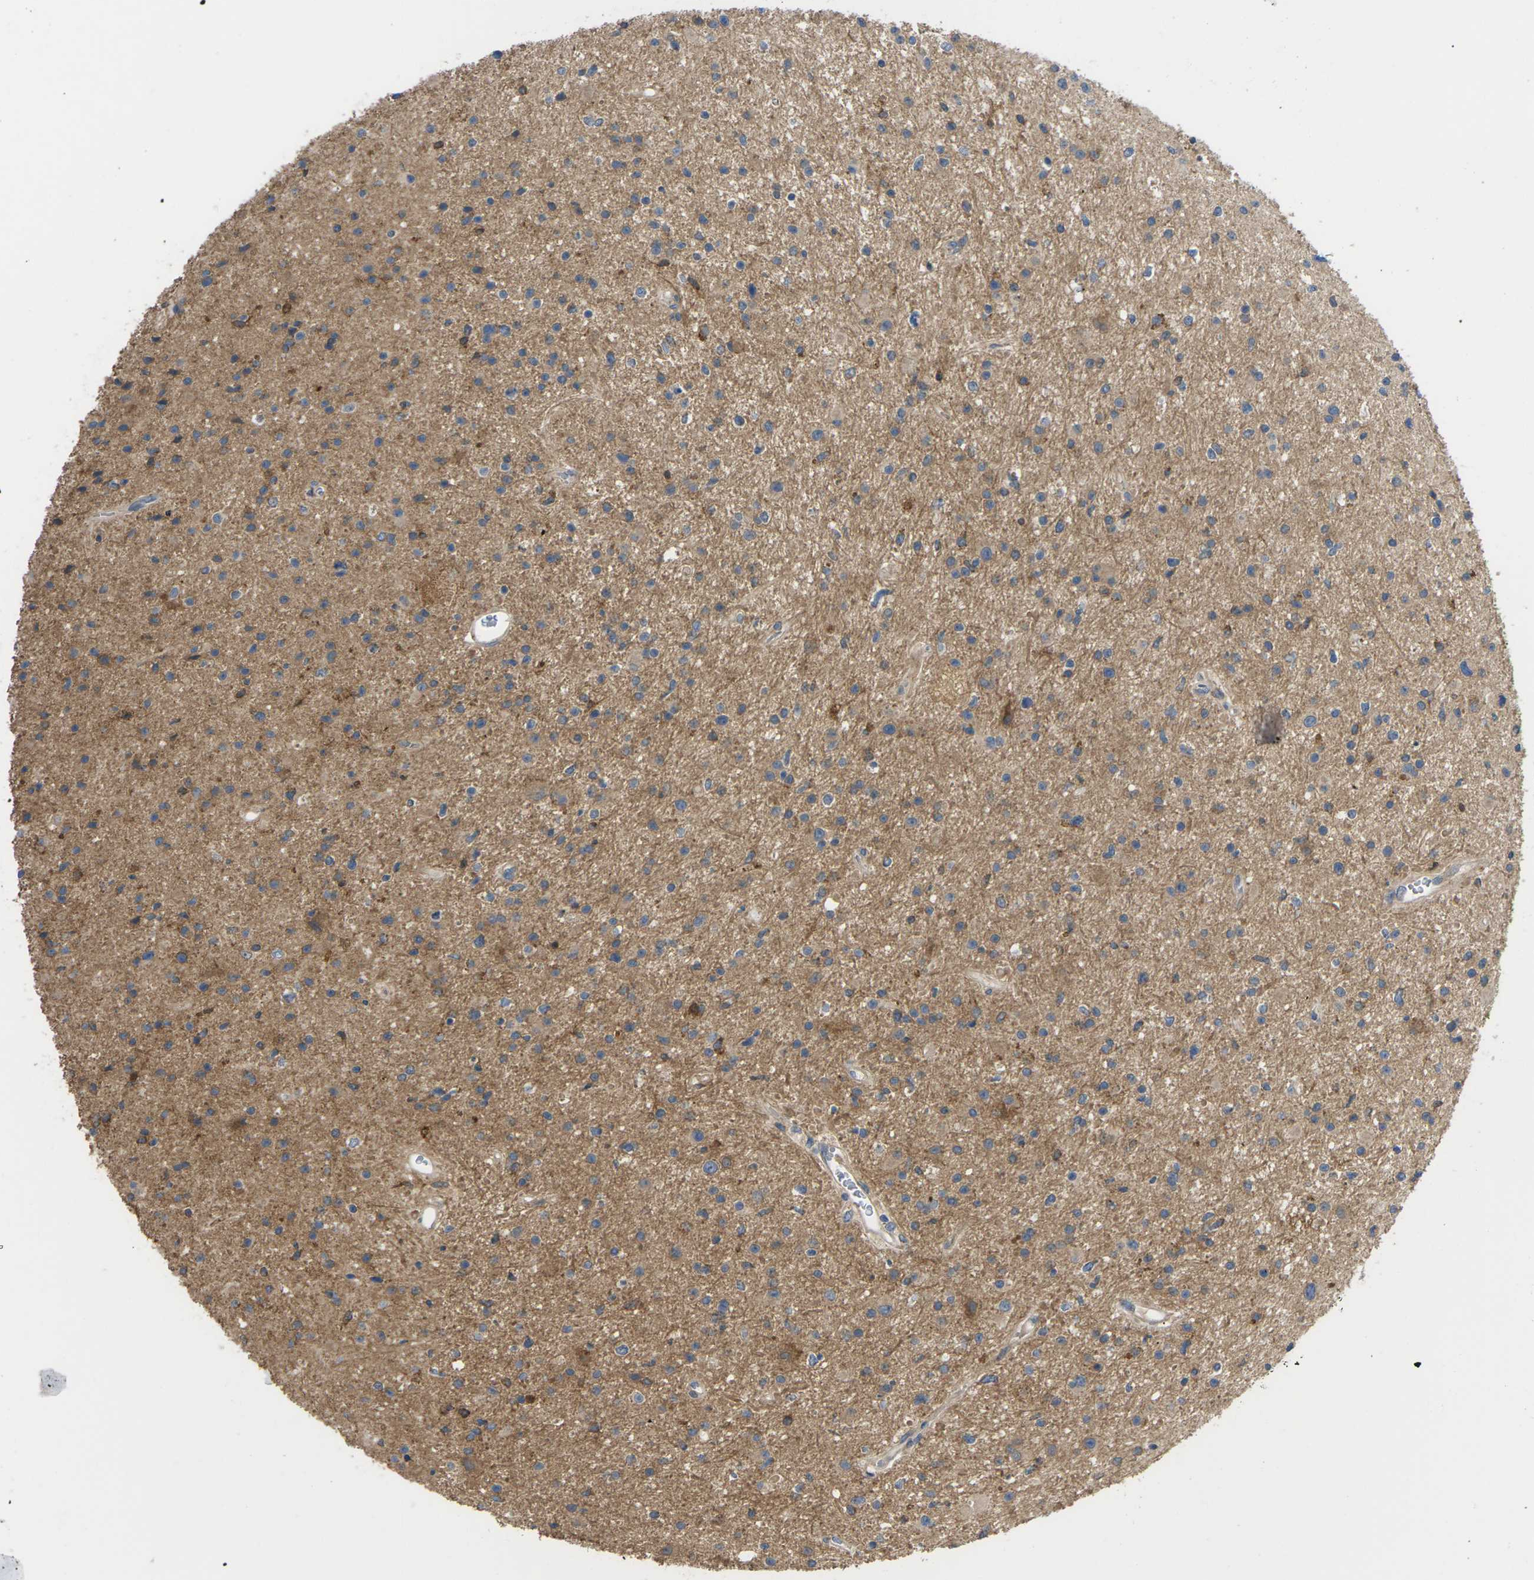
{"staining": {"intensity": "weak", "quantity": "<25%", "location": "cytoplasmic/membranous"}, "tissue": "glioma", "cell_type": "Tumor cells", "image_type": "cancer", "snomed": [{"axis": "morphology", "description": "Glioma, malignant, High grade"}, {"axis": "topography", "description": "Brain"}], "caption": "A high-resolution image shows immunohistochemistry staining of glioma, which shows no significant expression in tumor cells. (DAB (3,3'-diaminobenzidine) immunohistochemistry (IHC), high magnification).", "gene": "TIAM1", "patient": {"sex": "male", "age": 33}}